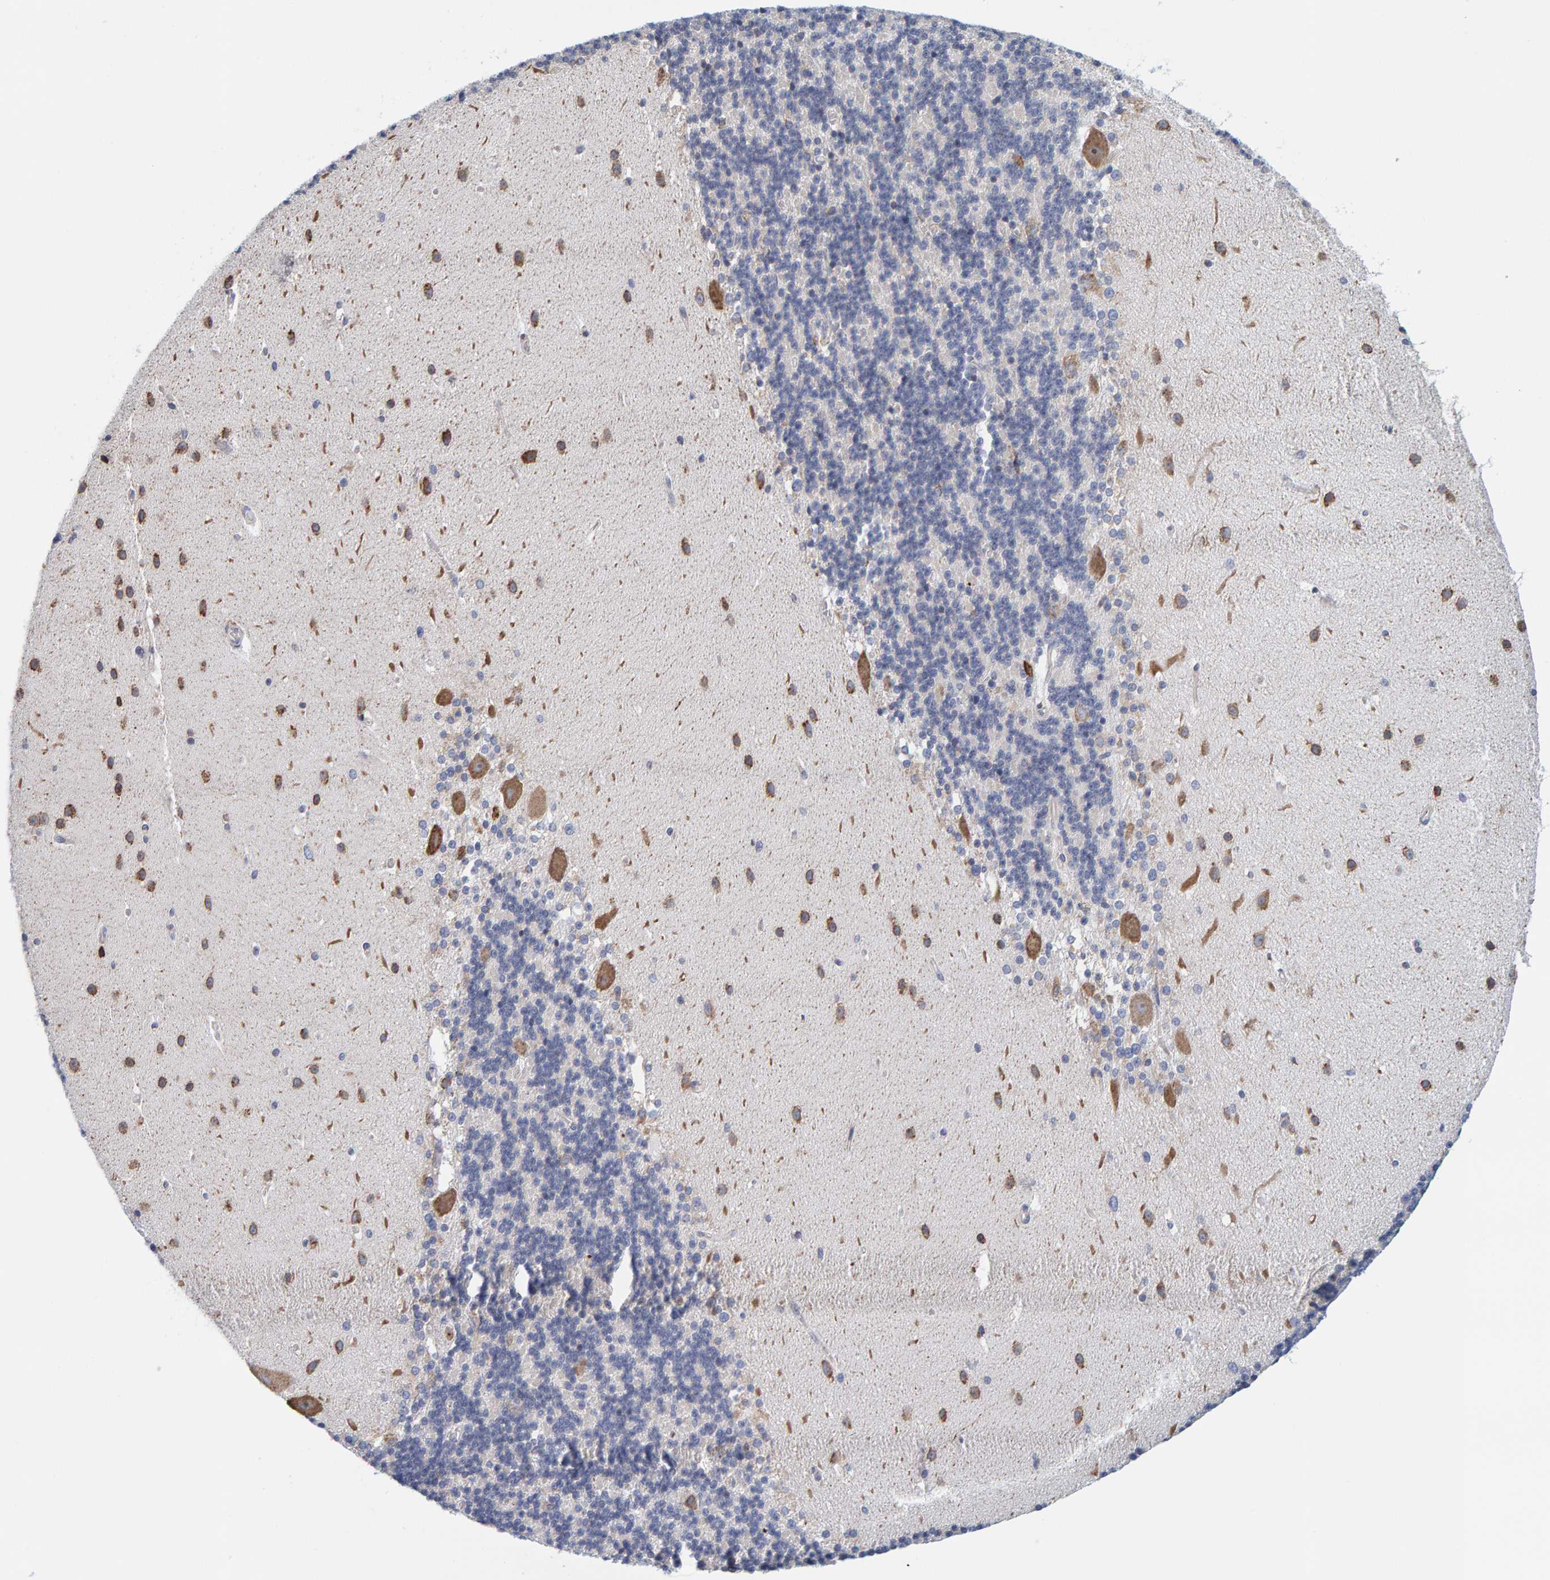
{"staining": {"intensity": "negative", "quantity": "none", "location": "none"}, "tissue": "cerebellum", "cell_type": "Cells in granular layer", "image_type": "normal", "snomed": [{"axis": "morphology", "description": "Normal tissue, NOS"}, {"axis": "topography", "description": "Cerebellum"}], "caption": "Cells in granular layer are negative for protein expression in unremarkable human cerebellum. The staining is performed using DAB (3,3'-diaminobenzidine) brown chromogen with nuclei counter-stained in using hematoxylin.", "gene": "SGPL1", "patient": {"sex": "female", "age": 19}}